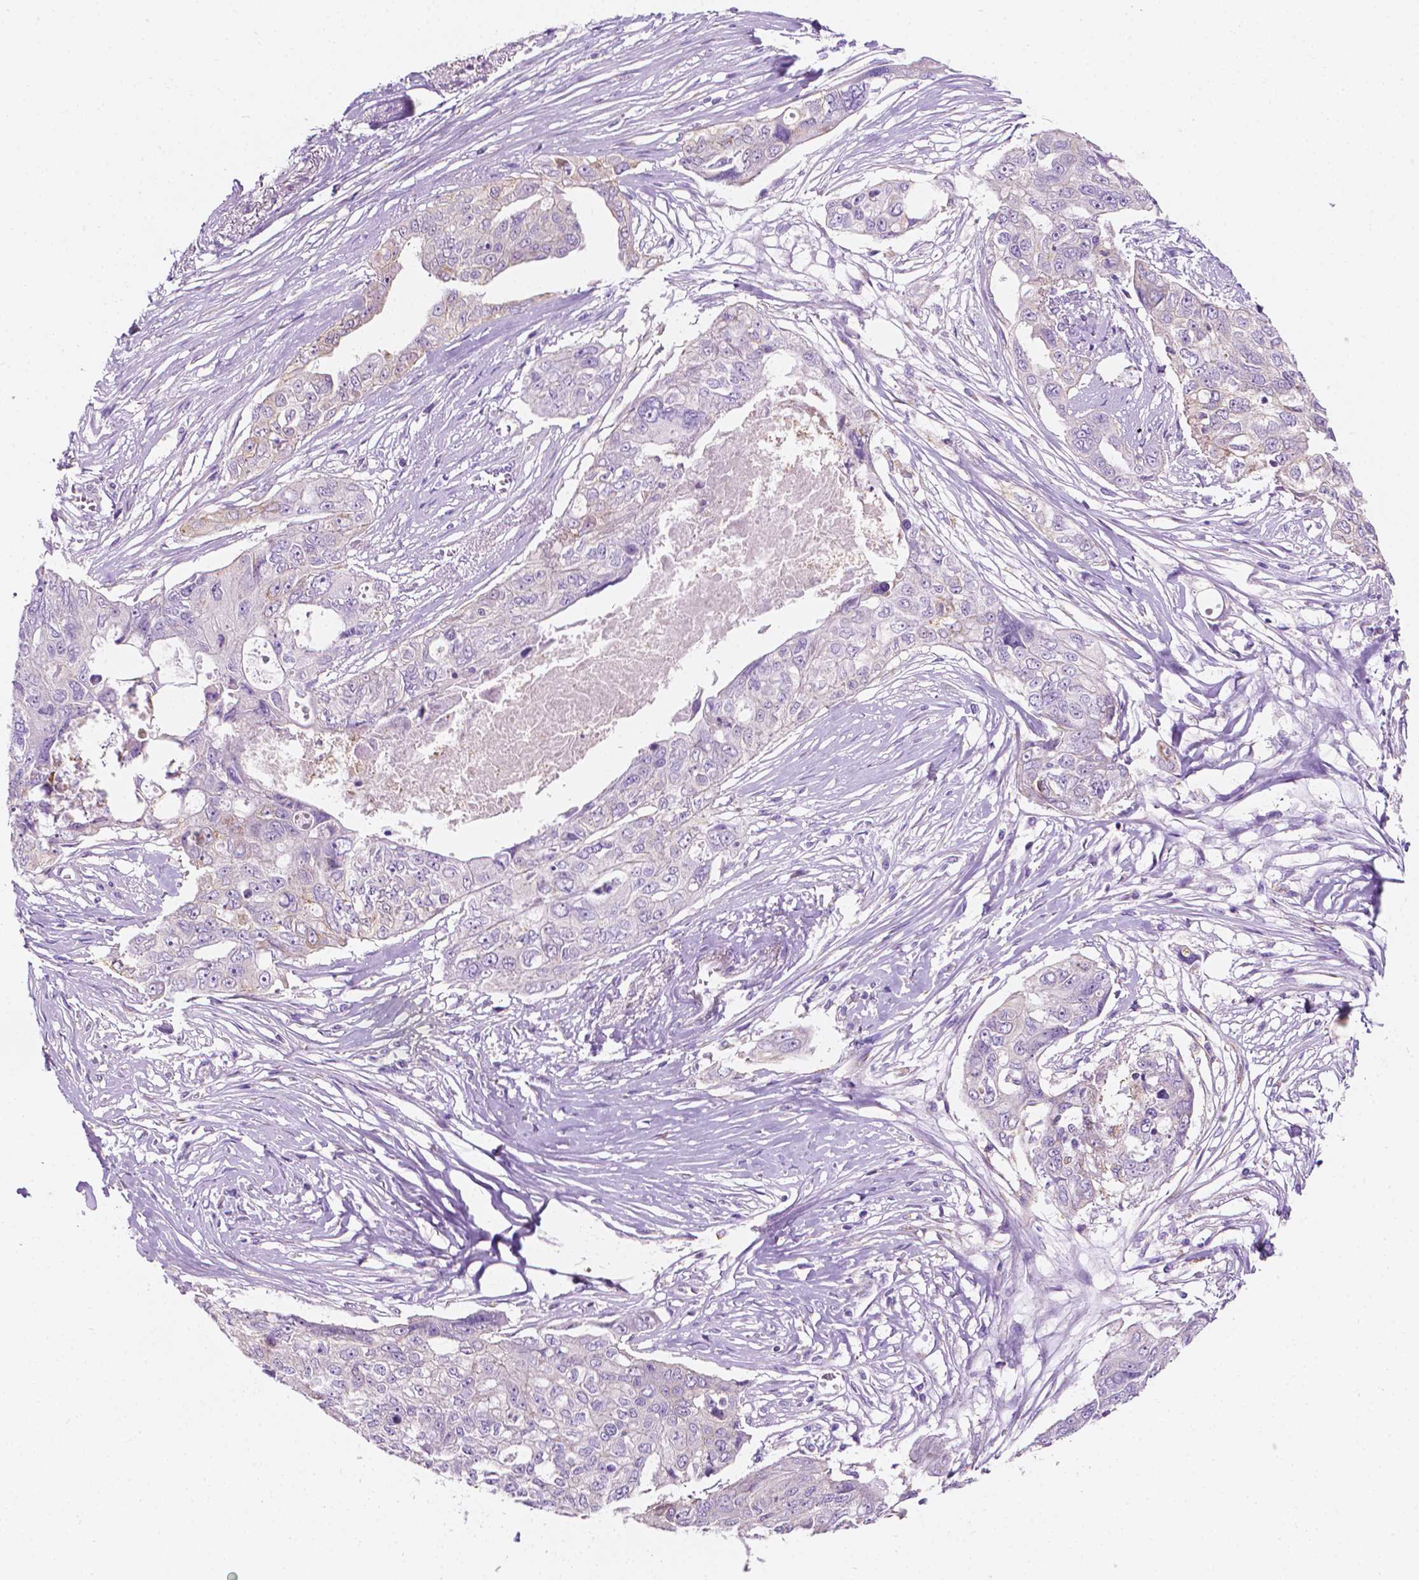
{"staining": {"intensity": "negative", "quantity": "none", "location": "none"}, "tissue": "ovarian cancer", "cell_type": "Tumor cells", "image_type": "cancer", "snomed": [{"axis": "morphology", "description": "Carcinoma, endometroid"}, {"axis": "topography", "description": "Ovary"}], "caption": "IHC micrograph of ovarian cancer (endometroid carcinoma) stained for a protein (brown), which exhibits no staining in tumor cells. (Brightfield microscopy of DAB (3,3'-diaminobenzidine) immunohistochemistry at high magnification).", "gene": "NOS1AP", "patient": {"sex": "female", "age": 70}}